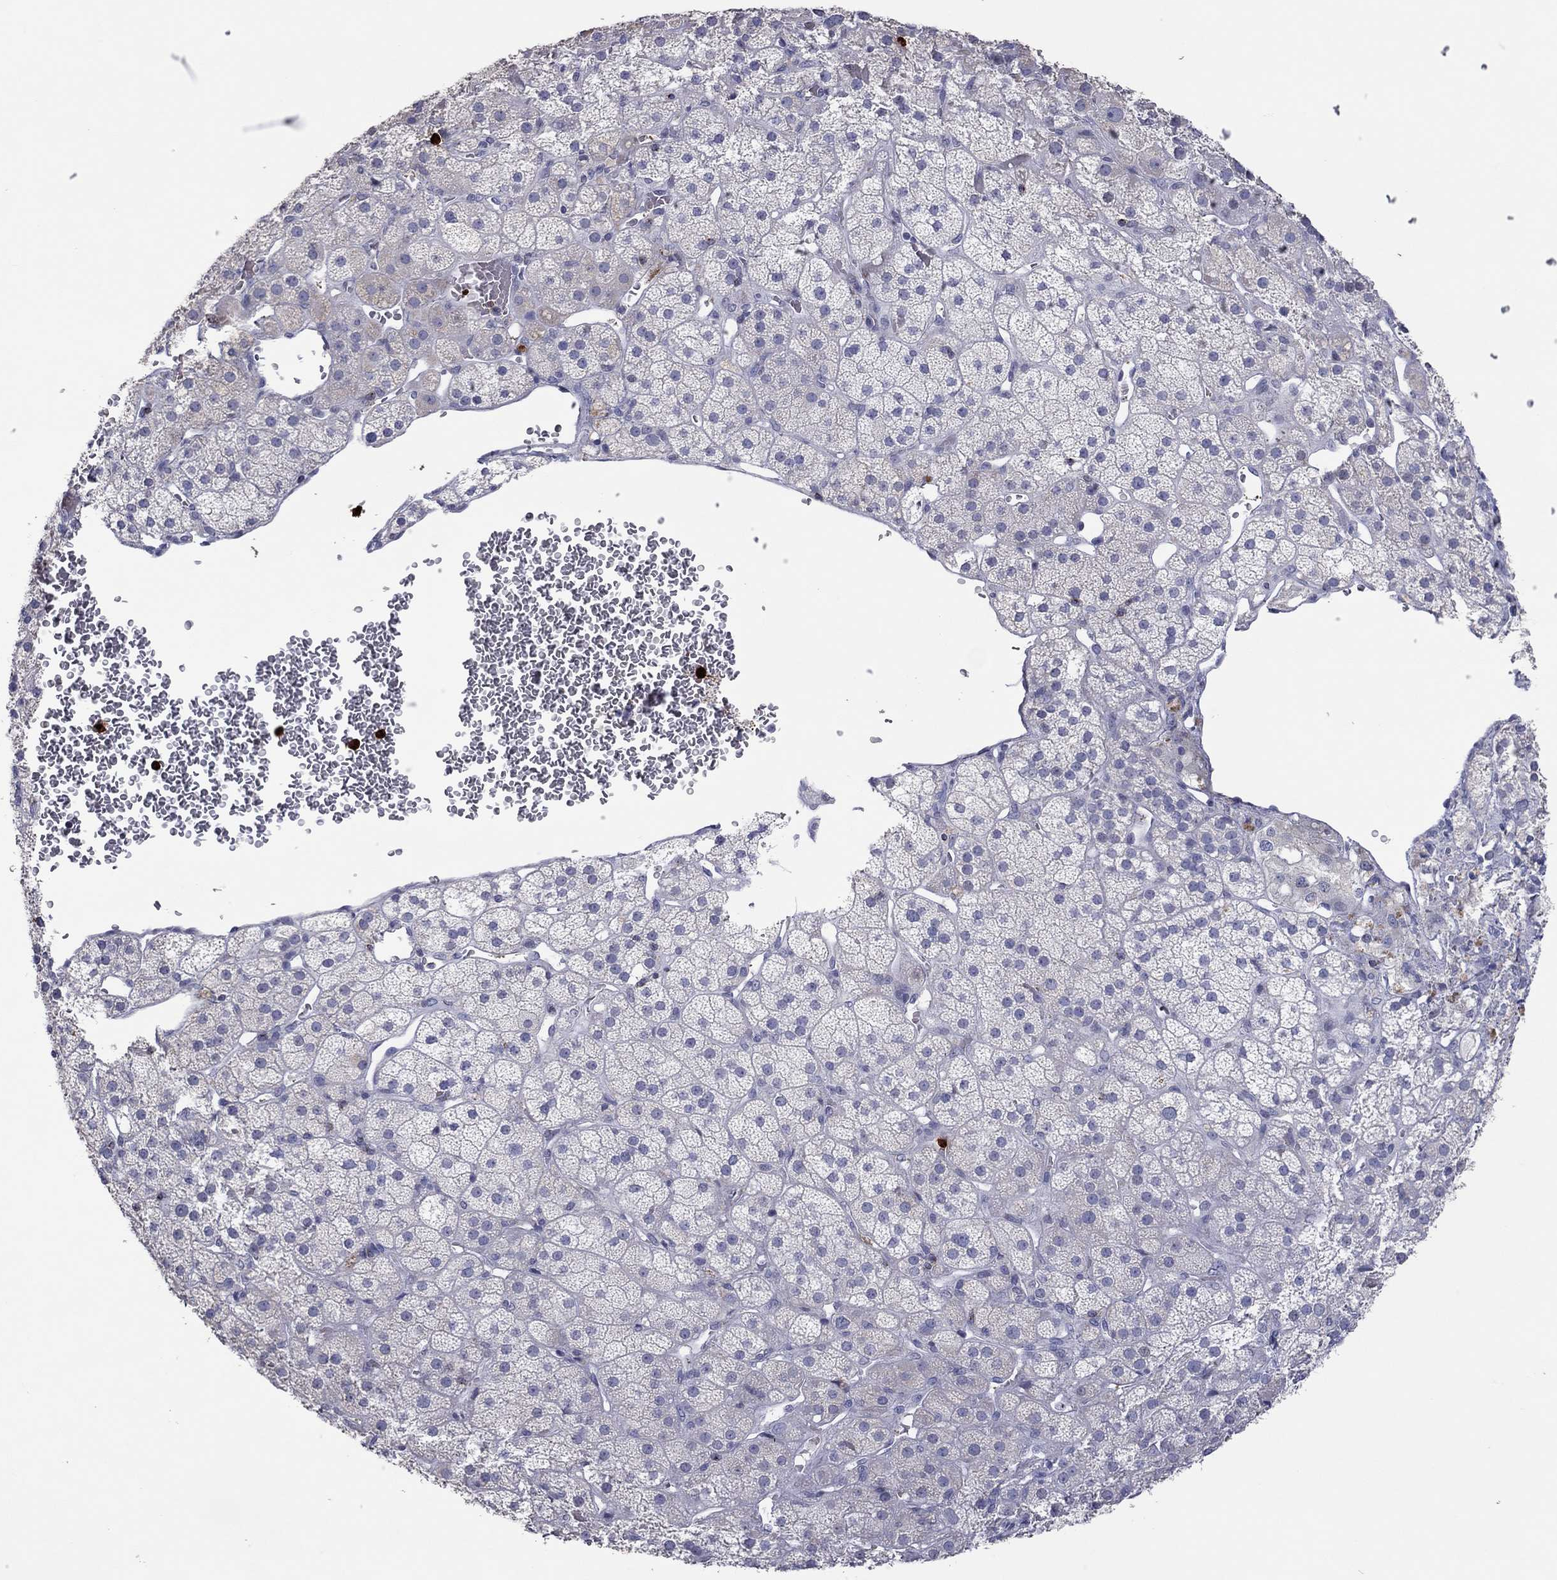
{"staining": {"intensity": "weak", "quantity": "<25%", "location": "cytoplasmic/membranous"}, "tissue": "adrenal gland", "cell_type": "Glandular cells", "image_type": "normal", "snomed": [{"axis": "morphology", "description": "Normal tissue, NOS"}, {"axis": "topography", "description": "Adrenal gland"}], "caption": "Human adrenal gland stained for a protein using immunohistochemistry (IHC) shows no expression in glandular cells.", "gene": "CCL5", "patient": {"sex": "male", "age": 57}}